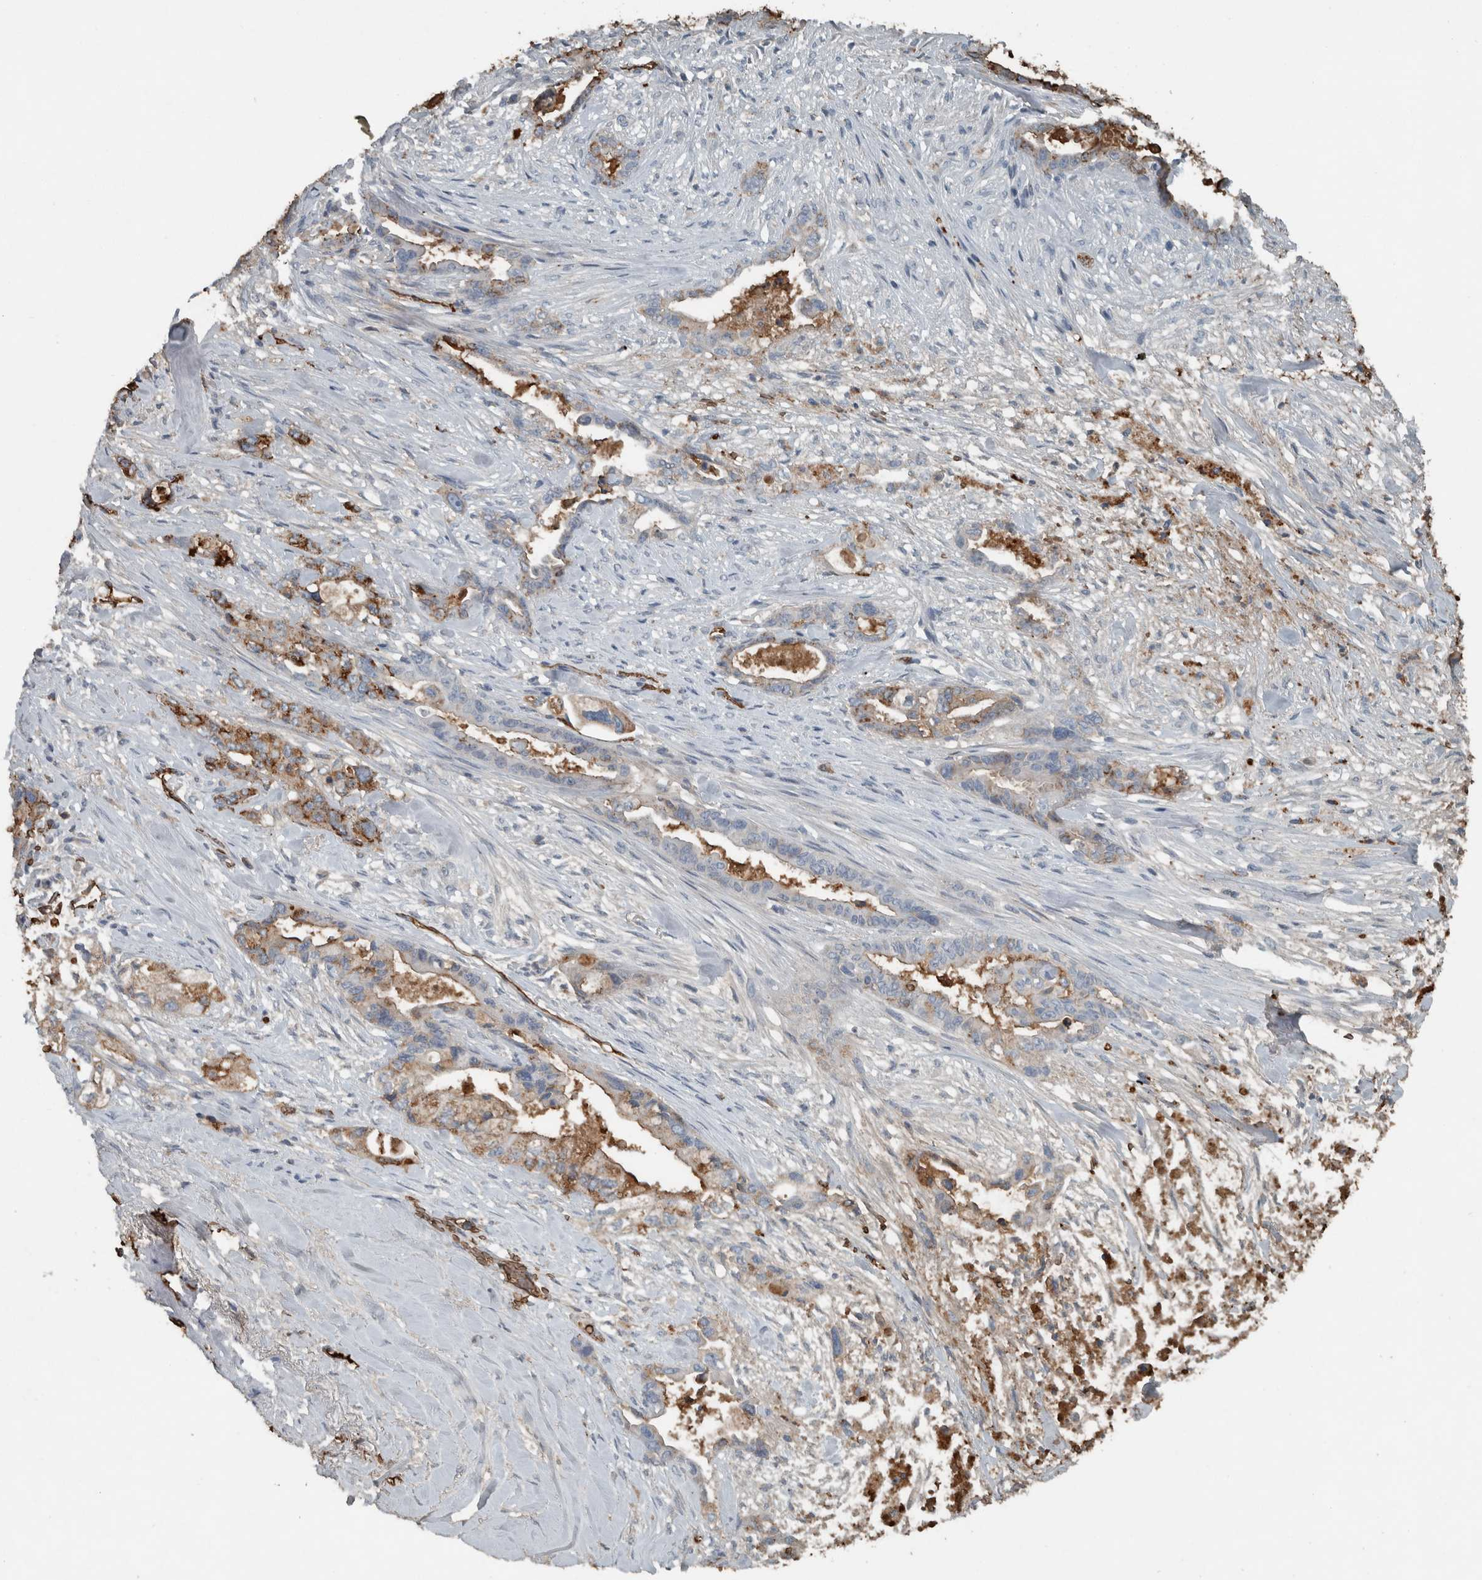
{"staining": {"intensity": "moderate", "quantity": "<25%", "location": "cytoplasmic/membranous"}, "tissue": "pancreatic cancer", "cell_type": "Tumor cells", "image_type": "cancer", "snomed": [{"axis": "morphology", "description": "Adenocarcinoma, NOS"}, {"axis": "topography", "description": "Pancreas"}], "caption": "A brown stain highlights moderate cytoplasmic/membranous staining of a protein in human adenocarcinoma (pancreatic) tumor cells.", "gene": "LBP", "patient": {"sex": "male", "age": 70}}